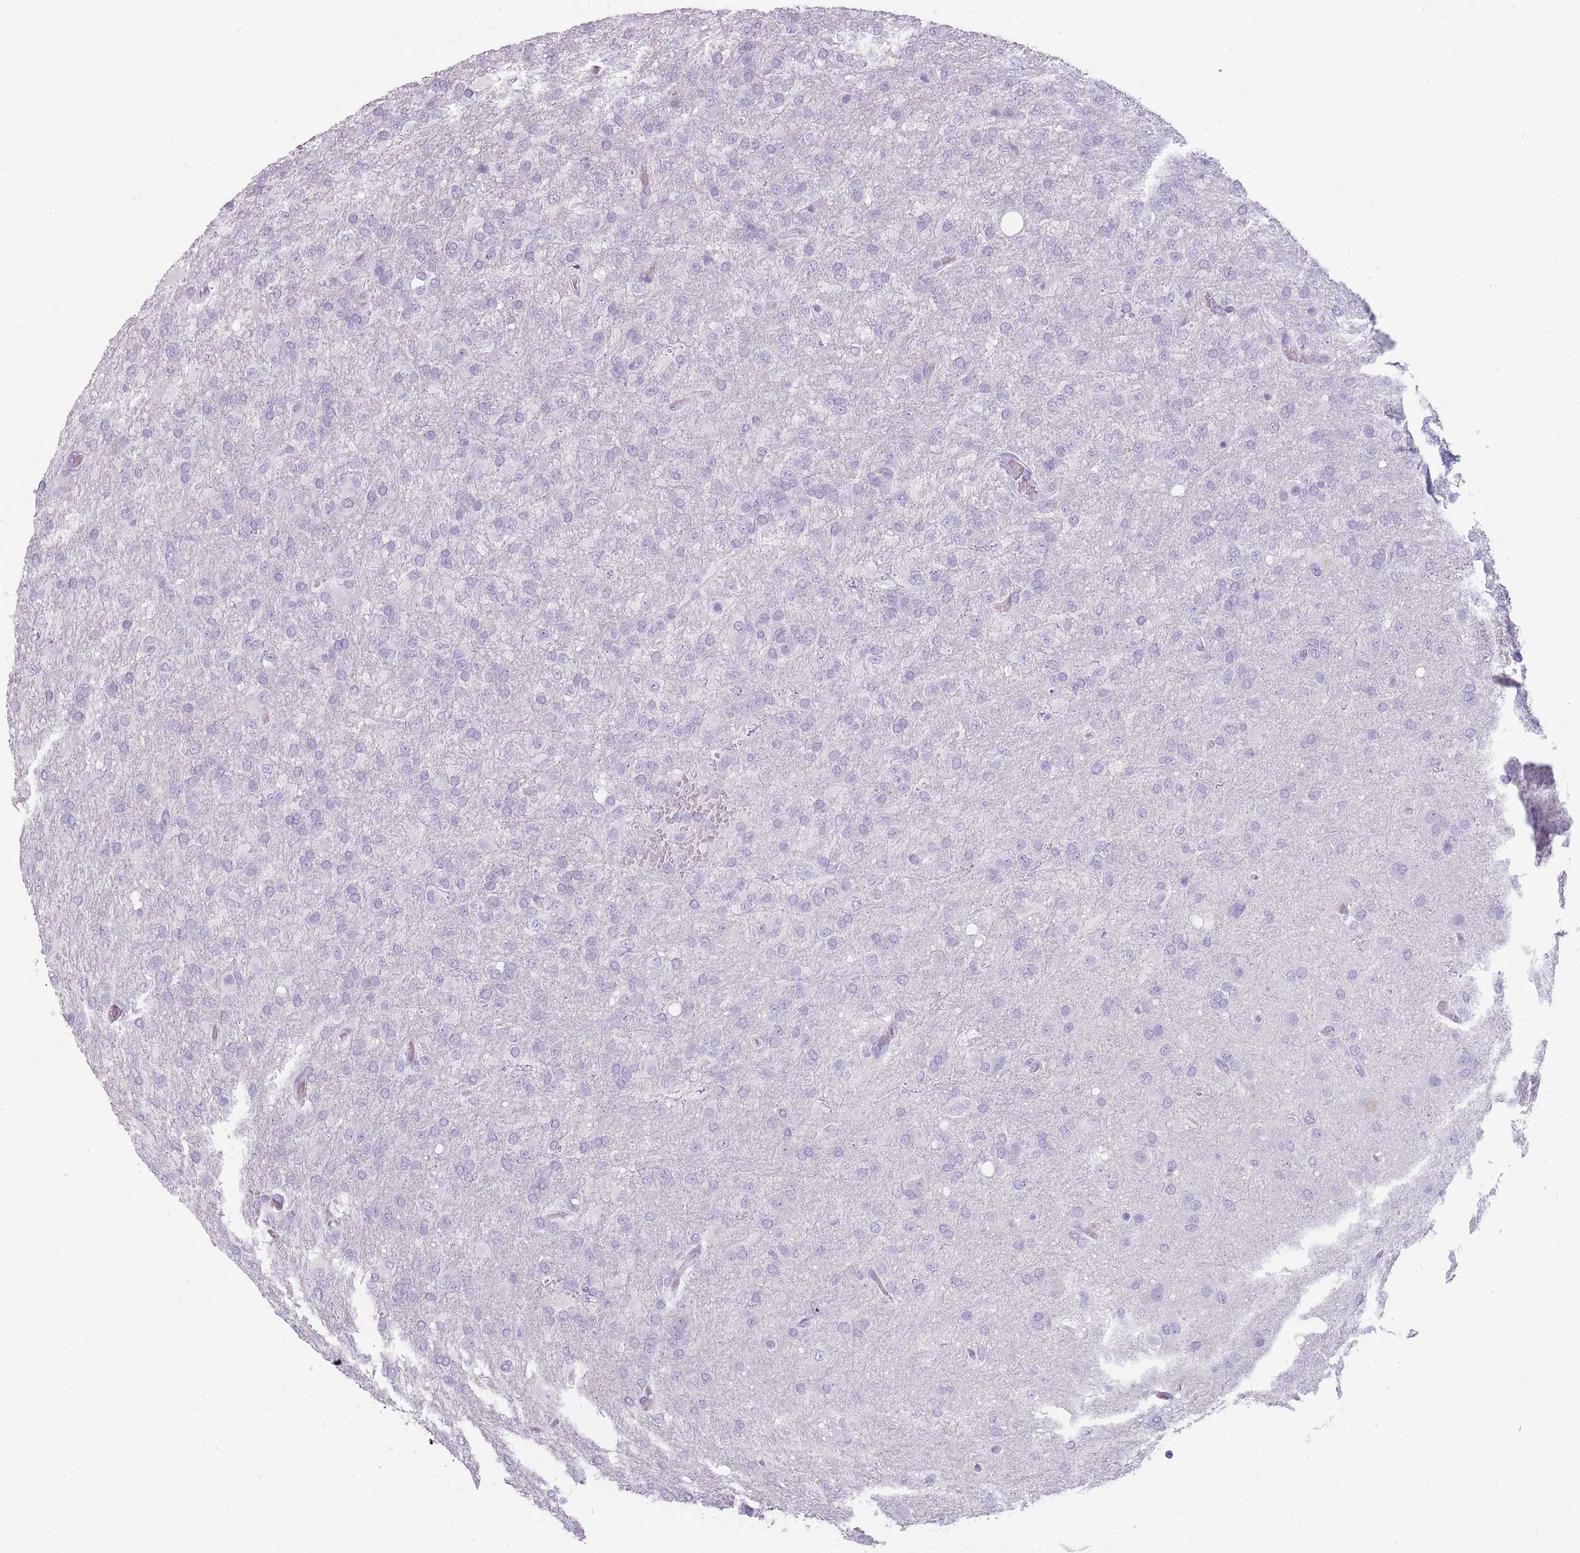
{"staining": {"intensity": "negative", "quantity": "none", "location": "none"}, "tissue": "glioma", "cell_type": "Tumor cells", "image_type": "cancer", "snomed": [{"axis": "morphology", "description": "Glioma, malignant, High grade"}, {"axis": "topography", "description": "Brain"}], "caption": "A micrograph of malignant high-grade glioma stained for a protein exhibits no brown staining in tumor cells.", "gene": "CCNO", "patient": {"sex": "female", "age": 74}}